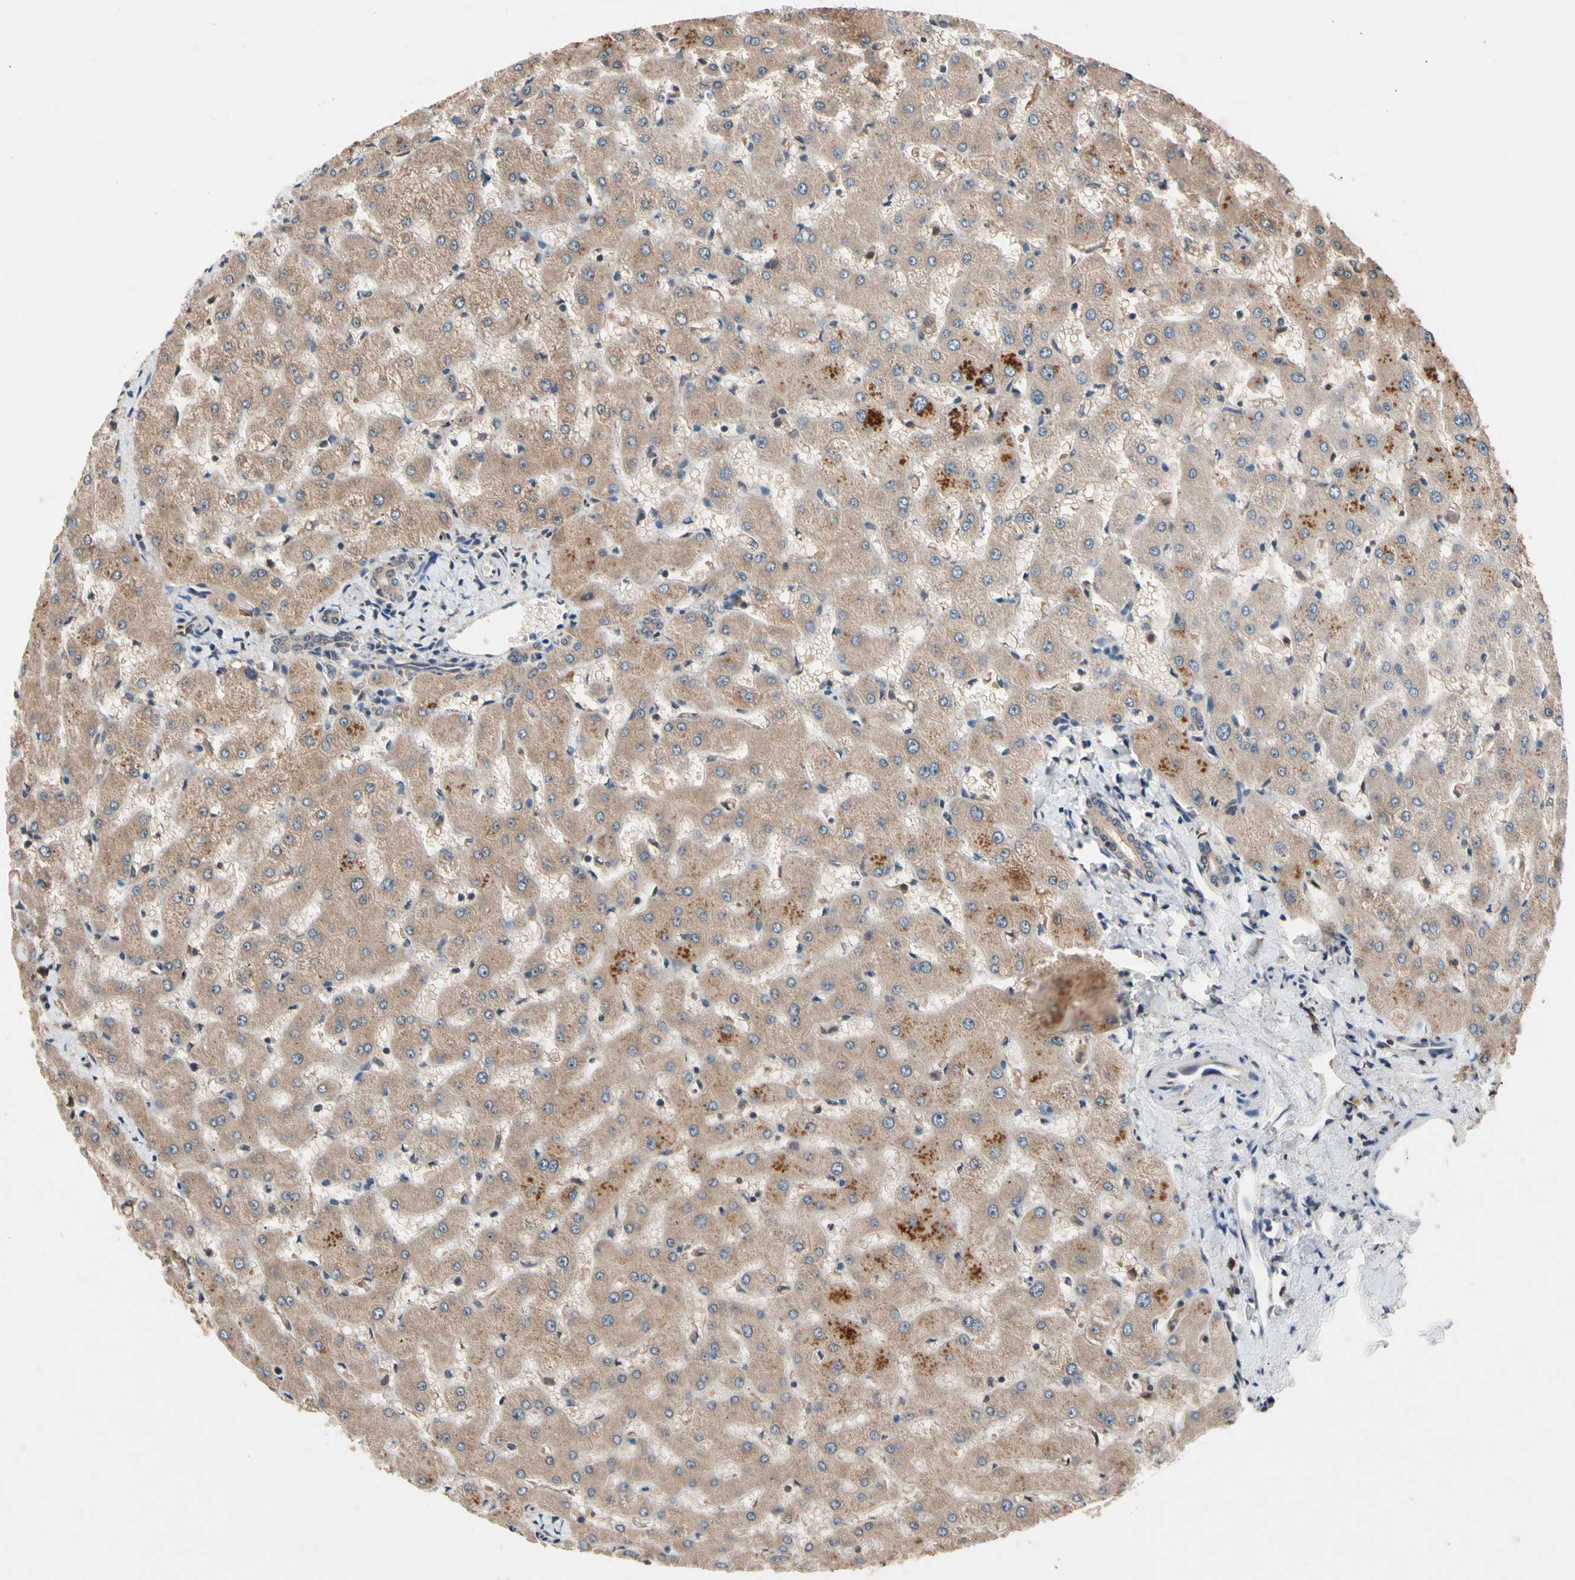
{"staining": {"intensity": "weak", "quantity": ">75%", "location": "cytoplasmic/membranous"}, "tissue": "liver", "cell_type": "Cholangiocytes", "image_type": "normal", "snomed": [{"axis": "morphology", "description": "Normal tissue, NOS"}, {"axis": "topography", "description": "Liver"}], "caption": "Protein staining displays weak cytoplasmic/membranous positivity in approximately >75% of cholangiocytes in benign liver. The protein of interest is stained brown, and the nuclei are stained in blue (DAB IHC with brightfield microscopy, high magnification).", "gene": "PRDX4", "patient": {"sex": "female", "age": 63}}